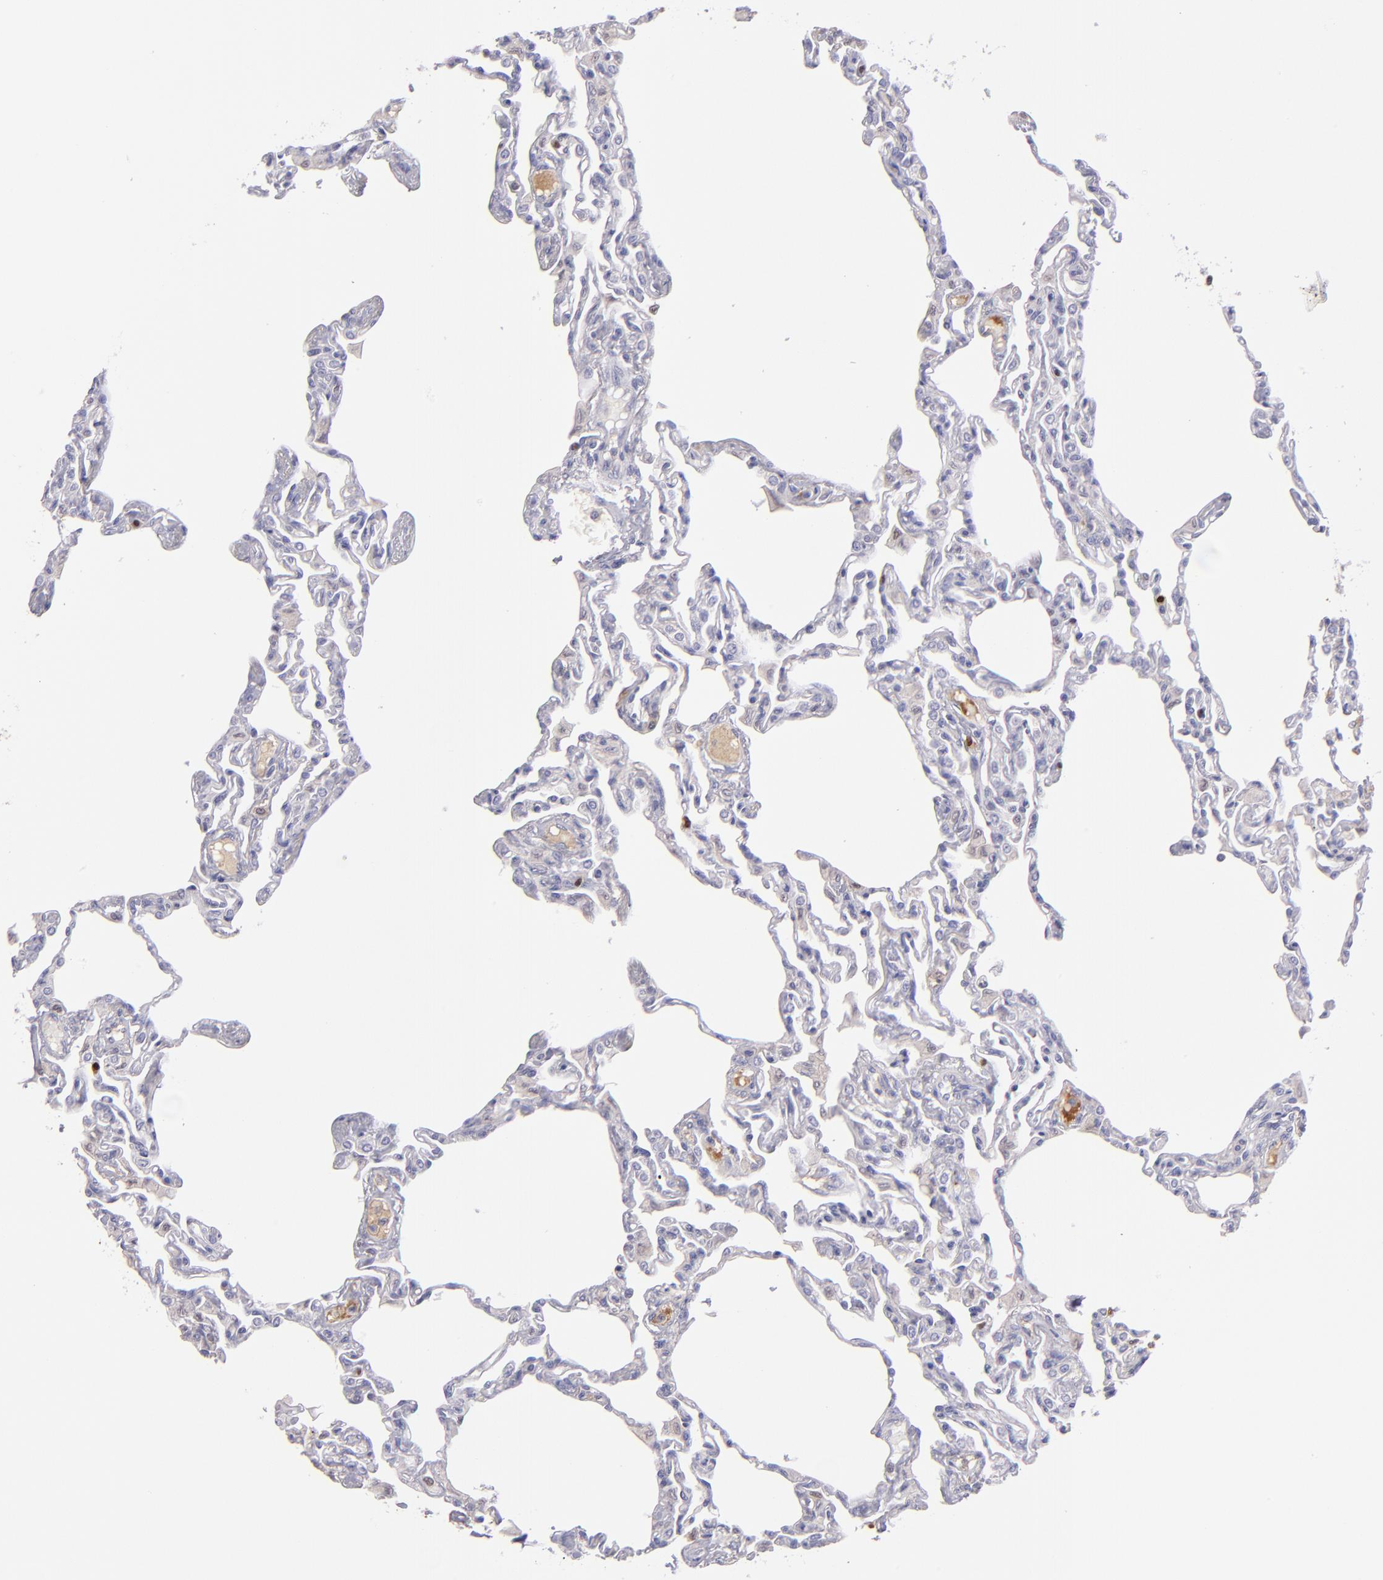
{"staining": {"intensity": "negative", "quantity": "none", "location": "none"}, "tissue": "lung", "cell_type": "Alveolar cells", "image_type": "normal", "snomed": [{"axis": "morphology", "description": "Normal tissue, NOS"}, {"axis": "topography", "description": "Lung"}], "caption": "High power microscopy micrograph of an IHC photomicrograph of unremarkable lung, revealing no significant expression in alveolar cells.", "gene": "IRF8", "patient": {"sex": "female", "age": 49}}